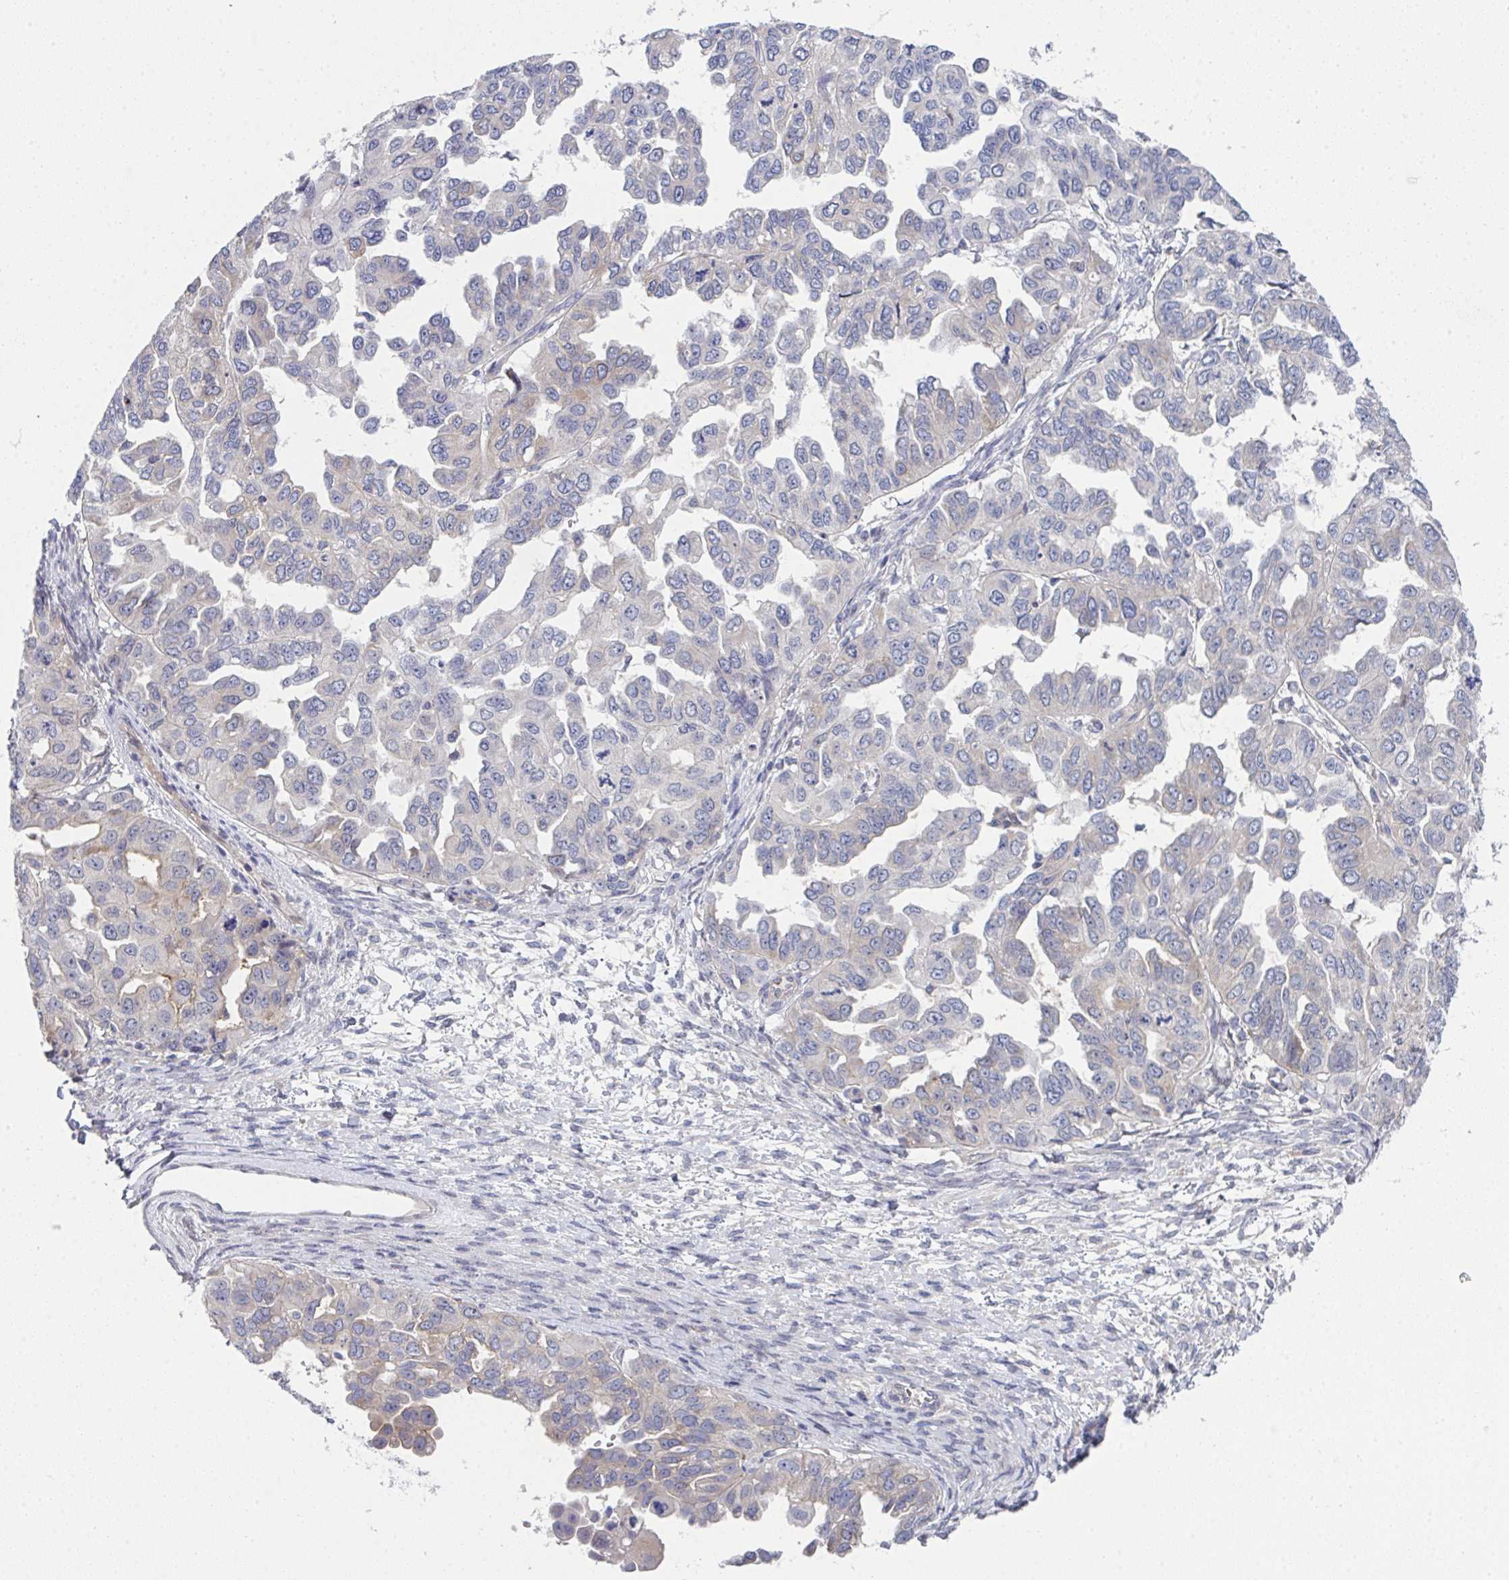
{"staining": {"intensity": "negative", "quantity": "none", "location": "none"}, "tissue": "ovarian cancer", "cell_type": "Tumor cells", "image_type": "cancer", "snomed": [{"axis": "morphology", "description": "Cystadenocarcinoma, serous, NOS"}, {"axis": "topography", "description": "Ovary"}], "caption": "Ovarian cancer (serous cystadenocarcinoma) was stained to show a protein in brown. There is no significant staining in tumor cells. The staining was performed using DAB (3,3'-diaminobenzidine) to visualize the protein expression in brown, while the nuclei were stained in blue with hematoxylin (Magnification: 20x).", "gene": "VWDE", "patient": {"sex": "female", "age": 53}}